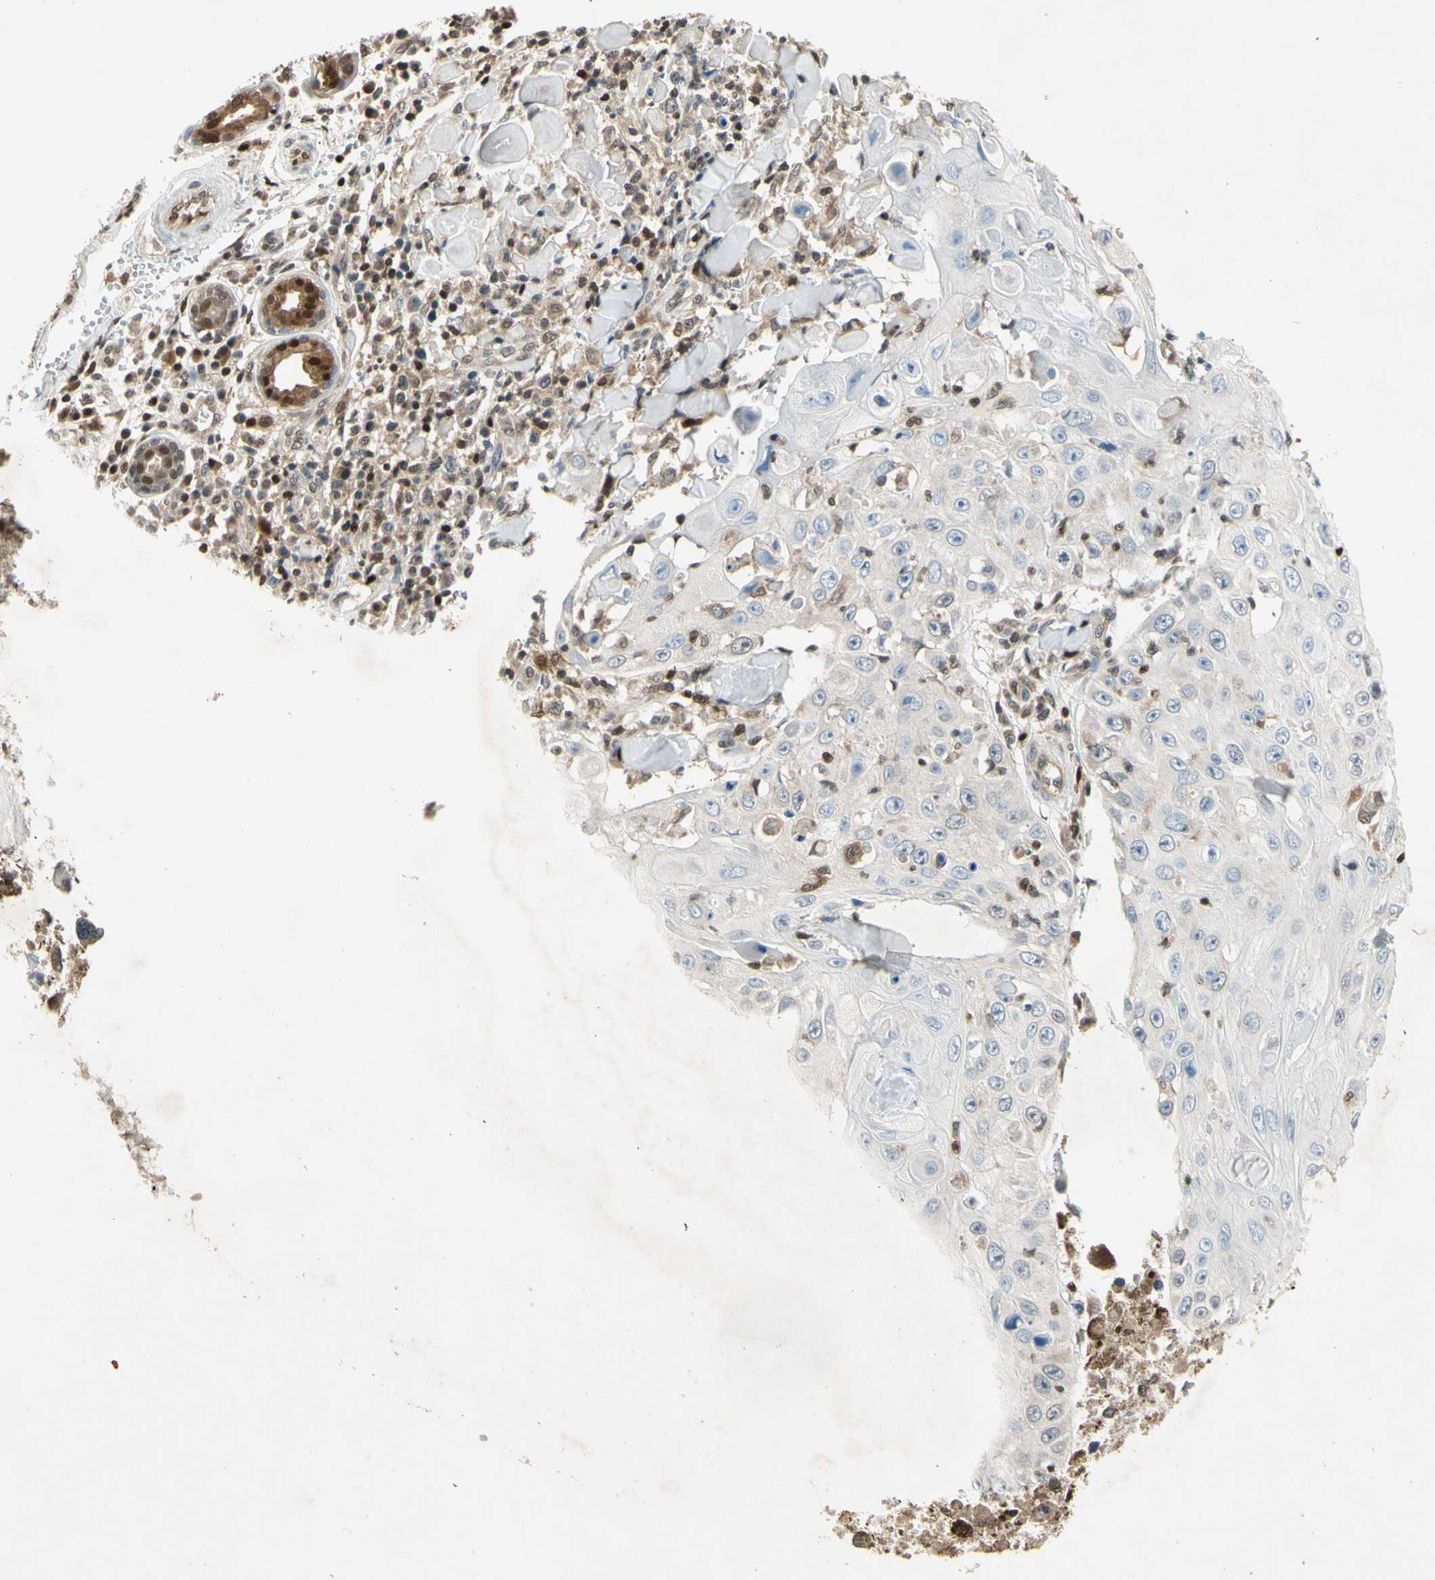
{"staining": {"intensity": "negative", "quantity": "none", "location": "none"}, "tissue": "skin cancer", "cell_type": "Tumor cells", "image_type": "cancer", "snomed": [{"axis": "morphology", "description": "Squamous cell carcinoma, NOS"}, {"axis": "topography", "description": "Skin"}], "caption": "There is no significant expression in tumor cells of squamous cell carcinoma (skin). Brightfield microscopy of immunohistochemistry stained with DAB (3,3'-diaminobenzidine) (brown) and hematoxylin (blue), captured at high magnification.", "gene": "GSR", "patient": {"sex": "male", "age": 86}}